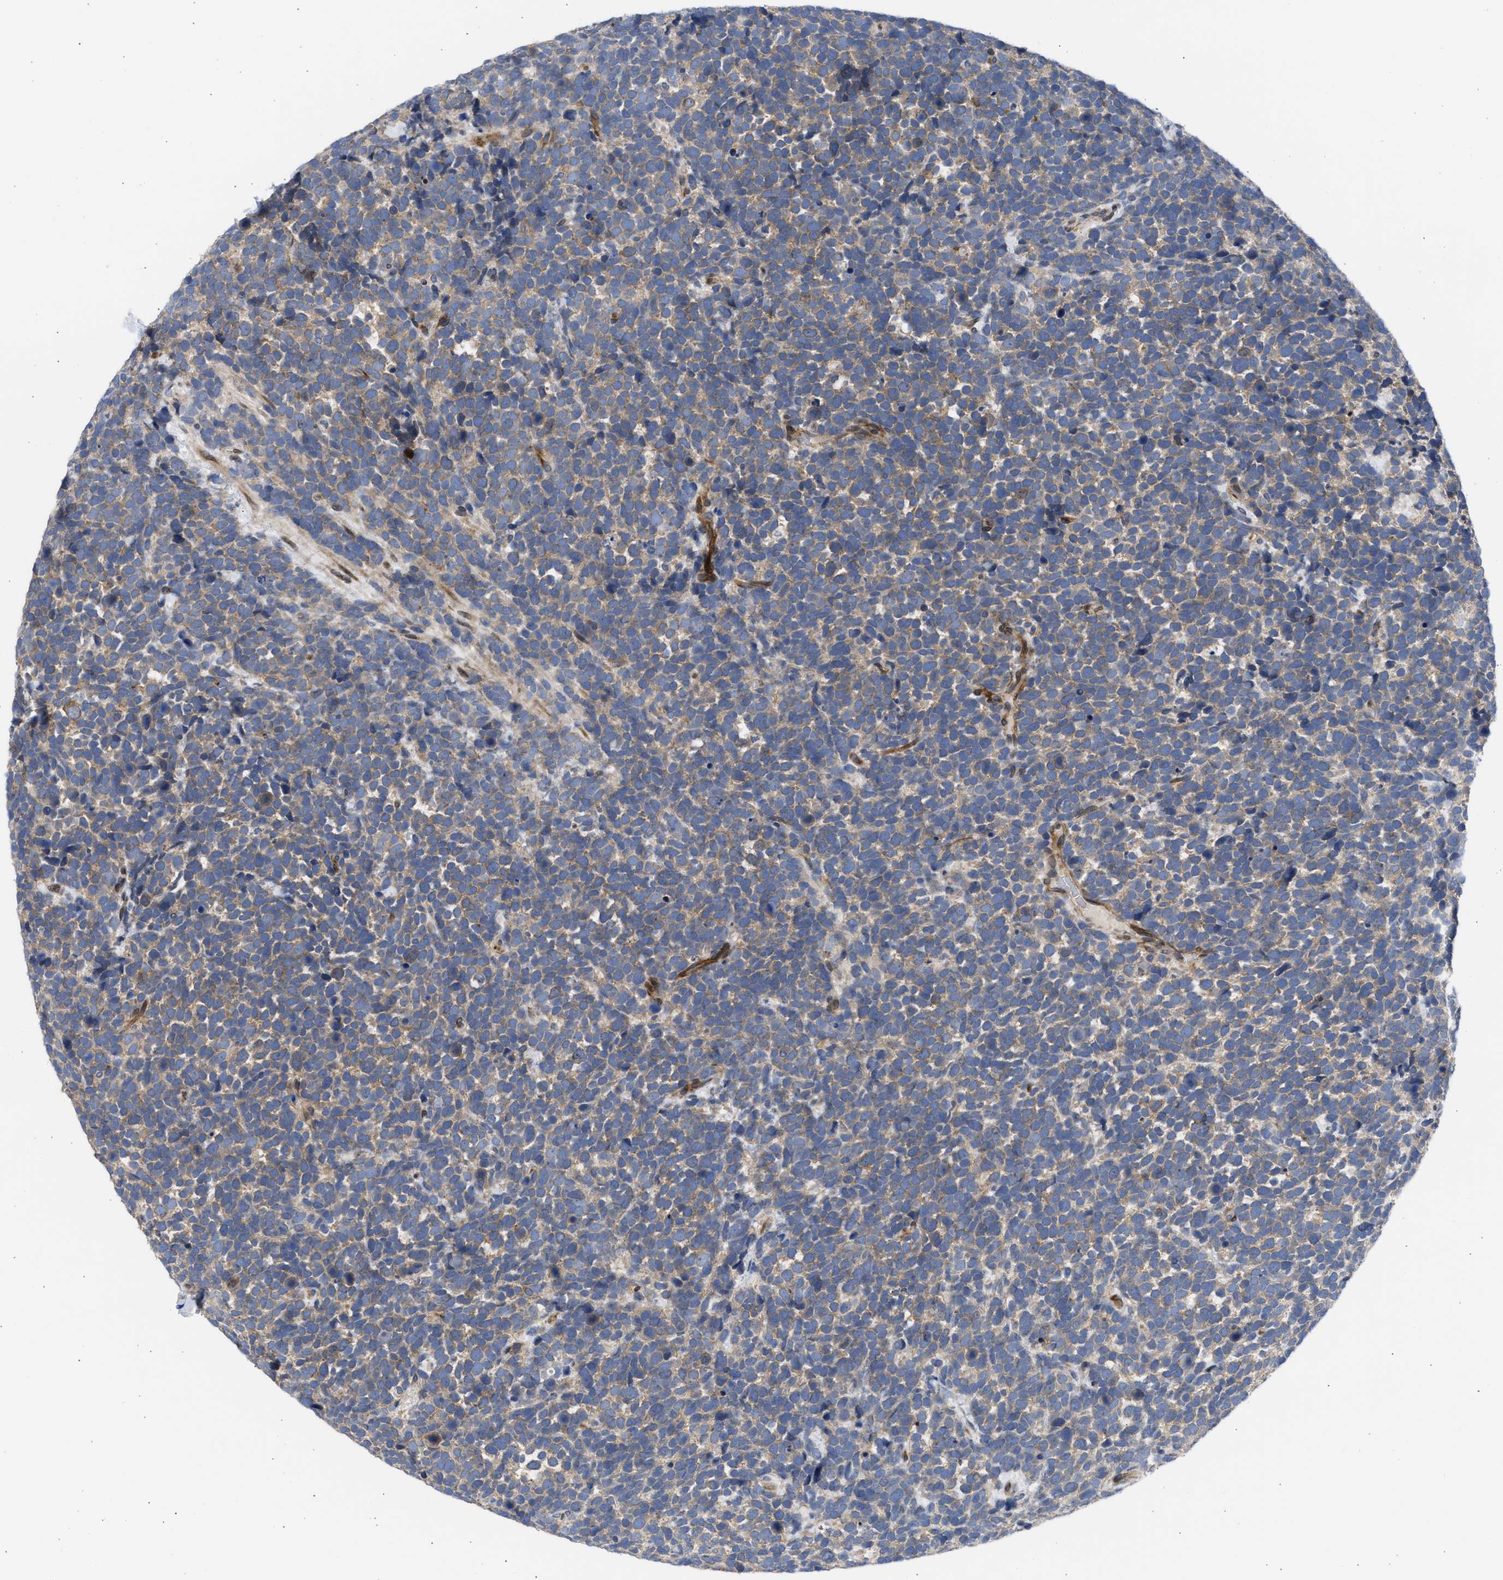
{"staining": {"intensity": "moderate", "quantity": "25%-75%", "location": "cytoplasmic/membranous"}, "tissue": "urothelial cancer", "cell_type": "Tumor cells", "image_type": "cancer", "snomed": [{"axis": "morphology", "description": "Urothelial carcinoma, High grade"}, {"axis": "topography", "description": "Urinary bladder"}], "caption": "A medium amount of moderate cytoplasmic/membranous positivity is seen in approximately 25%-75% of tumor cells in urothelial cancer tissue.", "gene": "NUP35", "patient": {"sex": "female", "age": 82}}